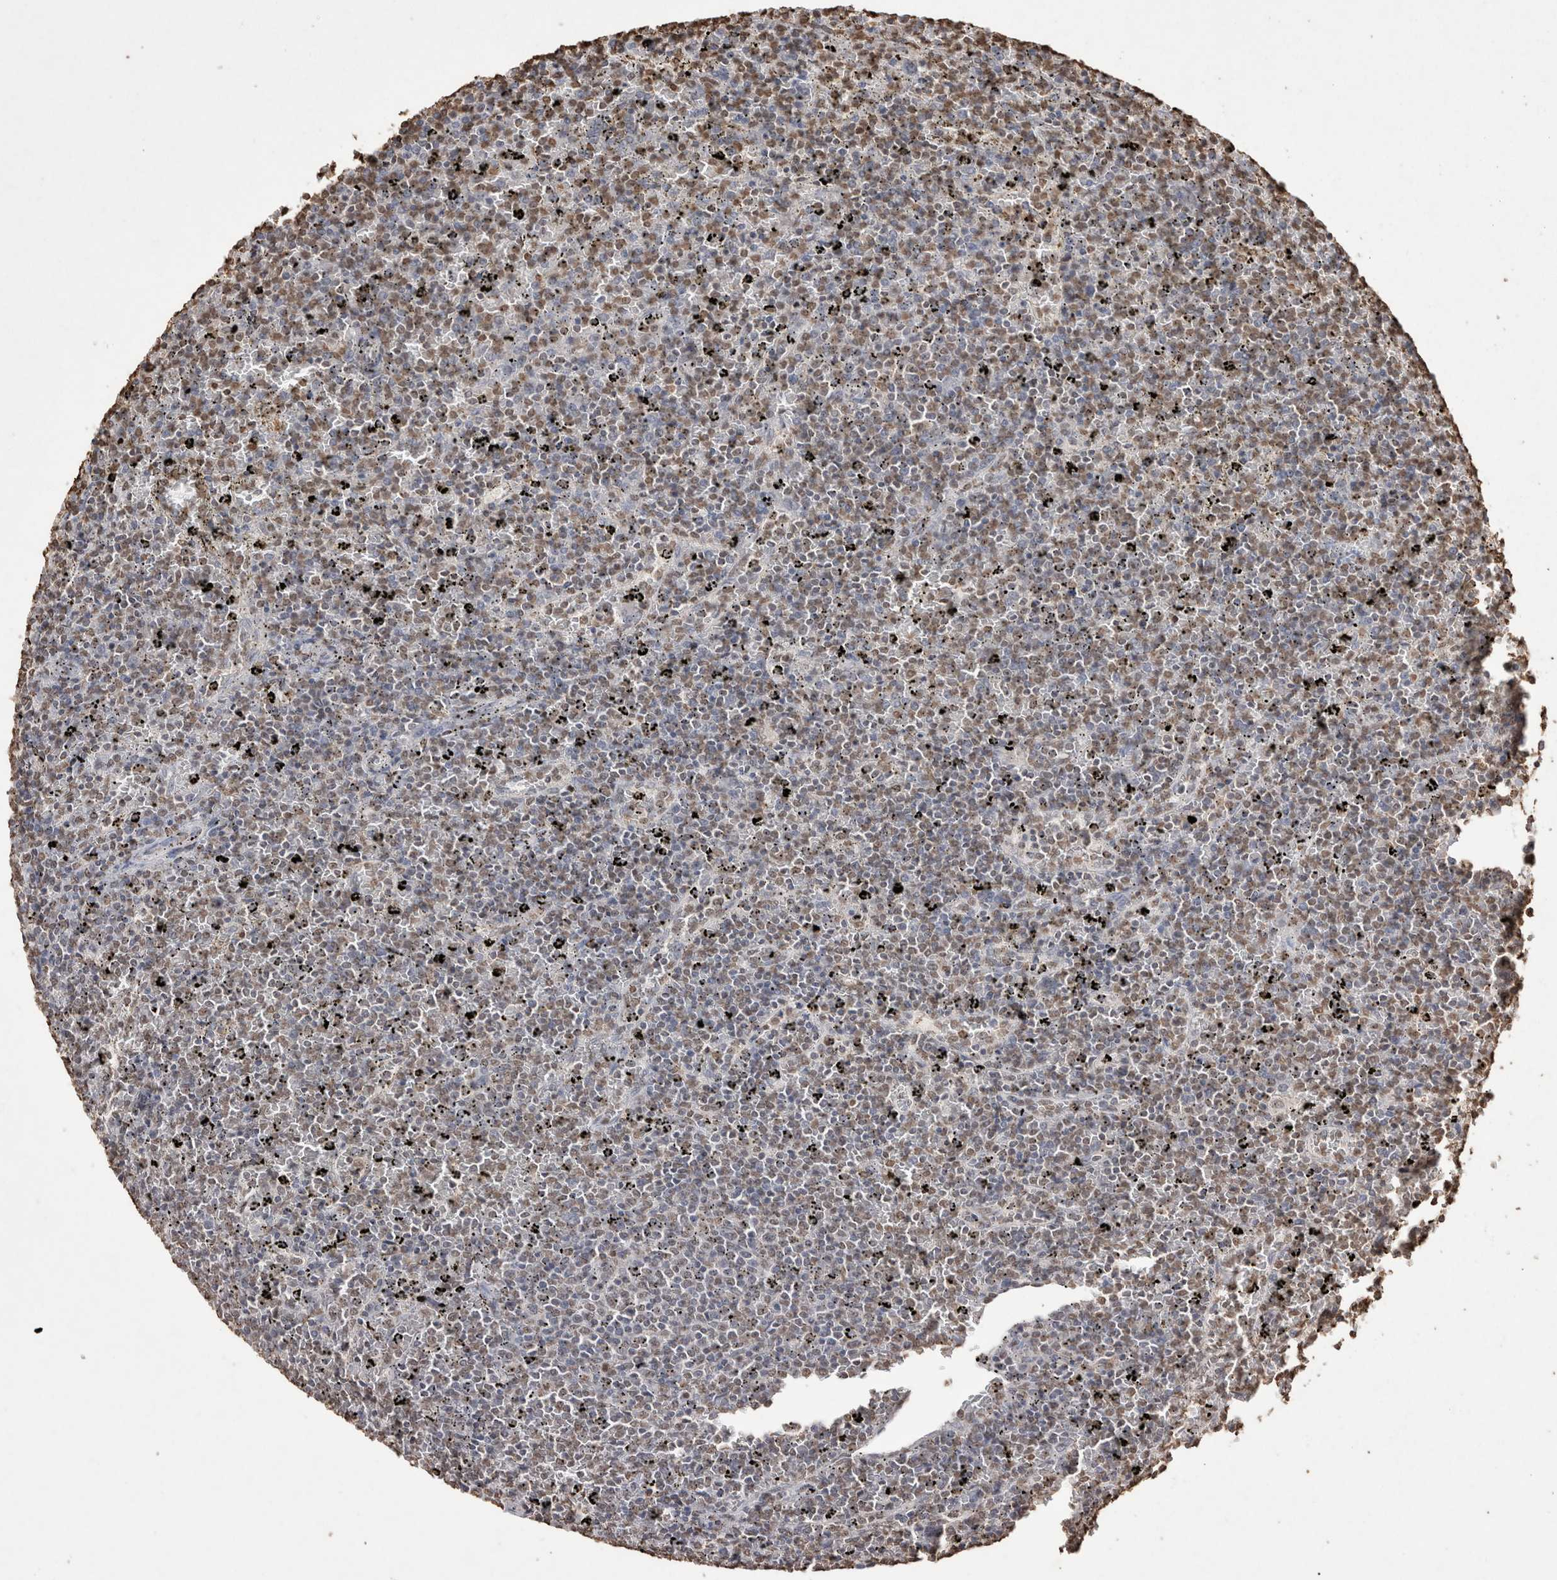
{"staining": {"intensity": "moderate", "quantity": ">75%", "location": "nuclear"}, "tissue": "lymphoma", "cell_type": "Tumor cells", "image_type": "cancer", "snomed": [{"axis": "morphology", "description": "Malignant lymphoma, non-Hodgkin's type, Low grade"}, {"axis": "topography", "description": "Spleen"}], "caption": "Protein analysis of malignant lymphoma, non-Hodgkin's type (low-grade) tissue exhibits moderate nuclear expression in about >75% of tumor cells.", "gene": "POU5F1", "patient": {"sex": "female", "age": 77}}